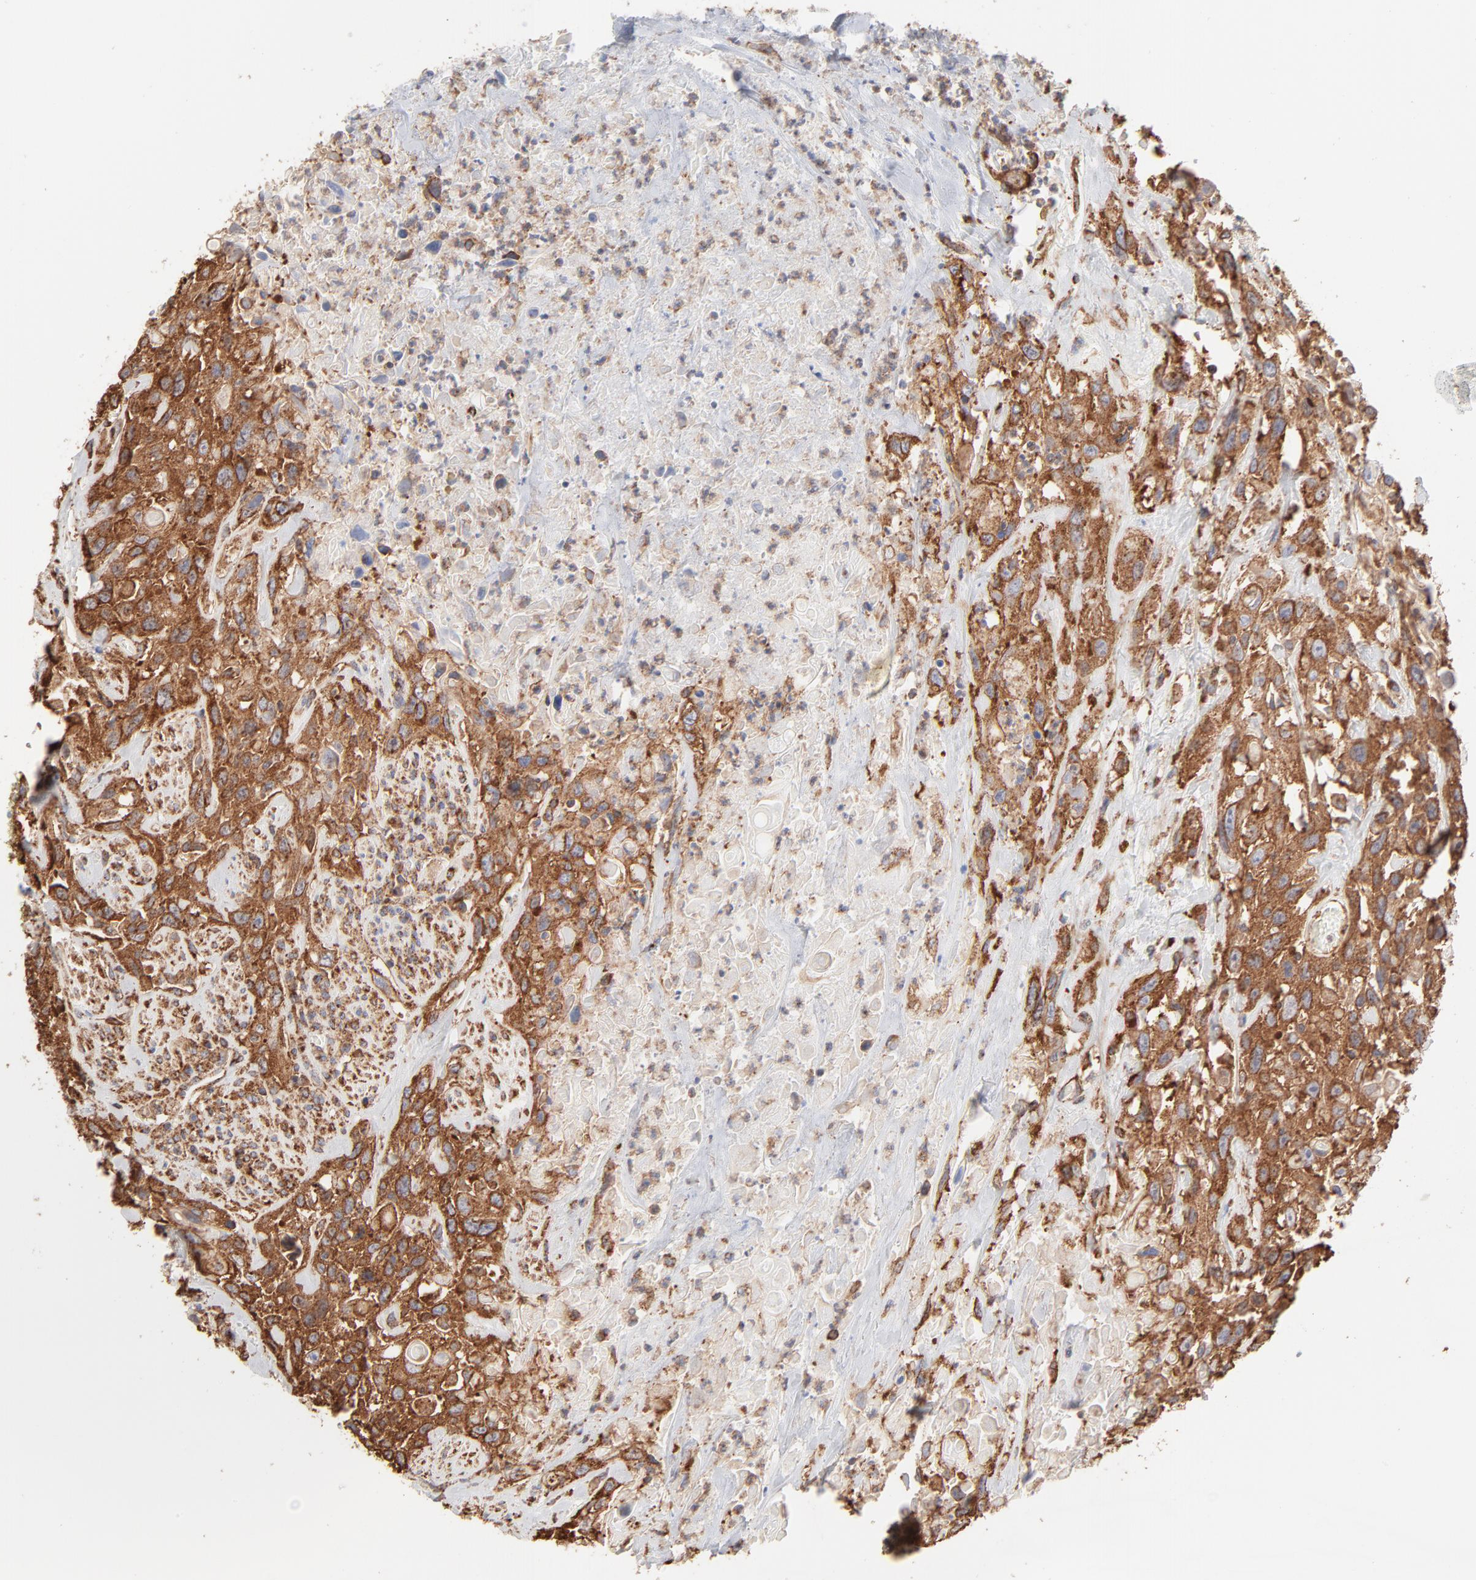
{"staining": {"intensity": "strong", "quantity": ">75%", "location": "cytoplasmic/membranous"}, "tissue": "urothelial cancer", "cell_type": "Tumor cells", "image_type": "cancer", "snomed": [{"axis": "morphology", "description": "Urothelial carcinoma, High grade"}, {"axis": "topography", "description": "Urinary bladder"}], "caption": "Approximately >75% of tumor cells in urothelial carcinoma (high-grade) exhibit strong cytoplasmic/membranous protein expression as visualized by brown immunohistochemical staining.", "gene": "CLTB", "patient": {"sex": "female", "age": 84}}